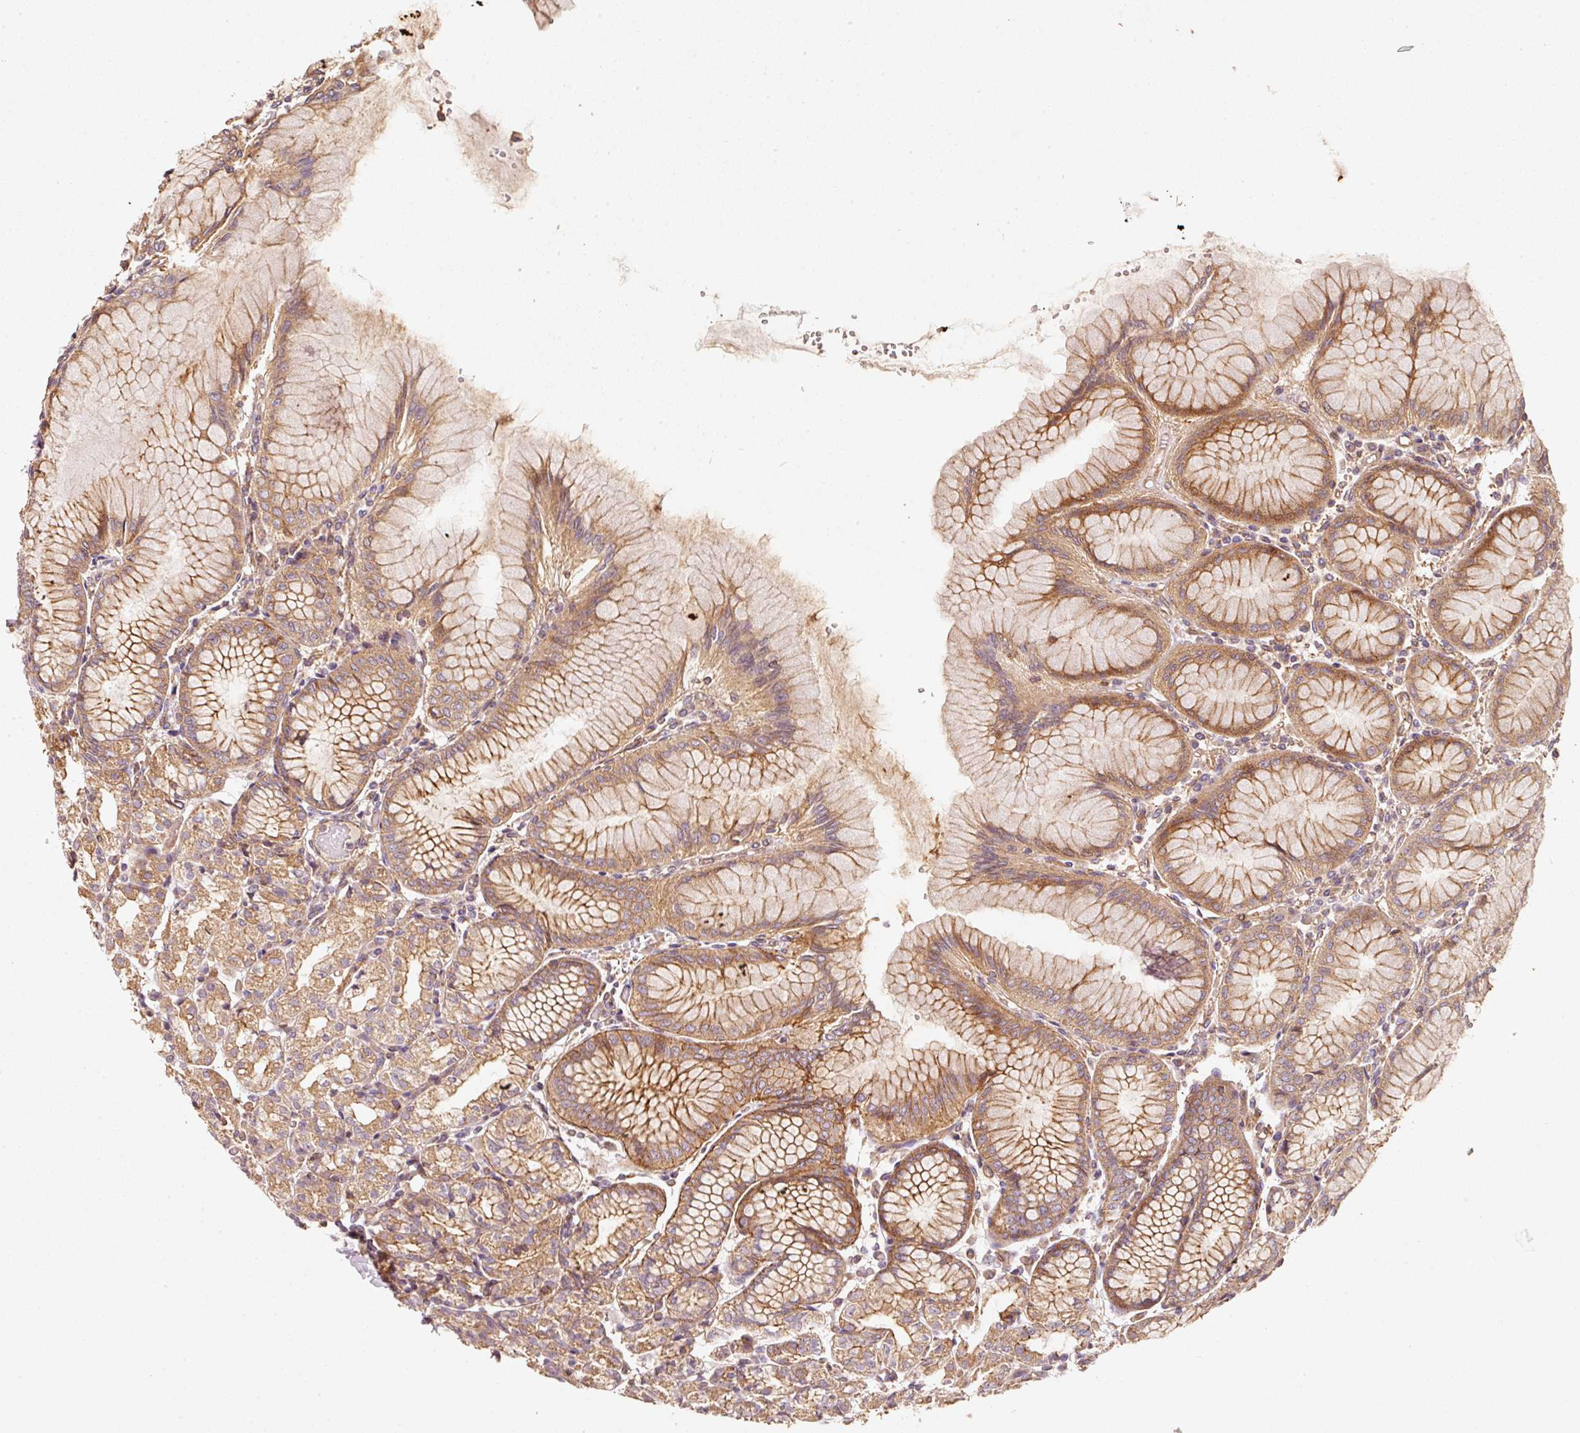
{"staining": {"intensity": "moderate", "quantity": ">75%", "location": "cytoplasmic/membranous"}, "tissue": "stomach", "cell_type": "Glandular cells", "image_type": "normal", "snomed": [{"axis": "morphology", "description": "Normal tissue, NOS"}, {"axis": "topography", "description": "Stomach"}], "caption": "IHC micrograph of normal stomach: stomach stained using immunohistochemistry (IHC) exhibits medium levels of moderate protein expression localized specifically in the cytoplasmic/membranous of glandular cells, appearing as a cytoplasmic/membranous brown color.", "gene": "CEP95", "patient": {"sex": "female", "age": 57}}